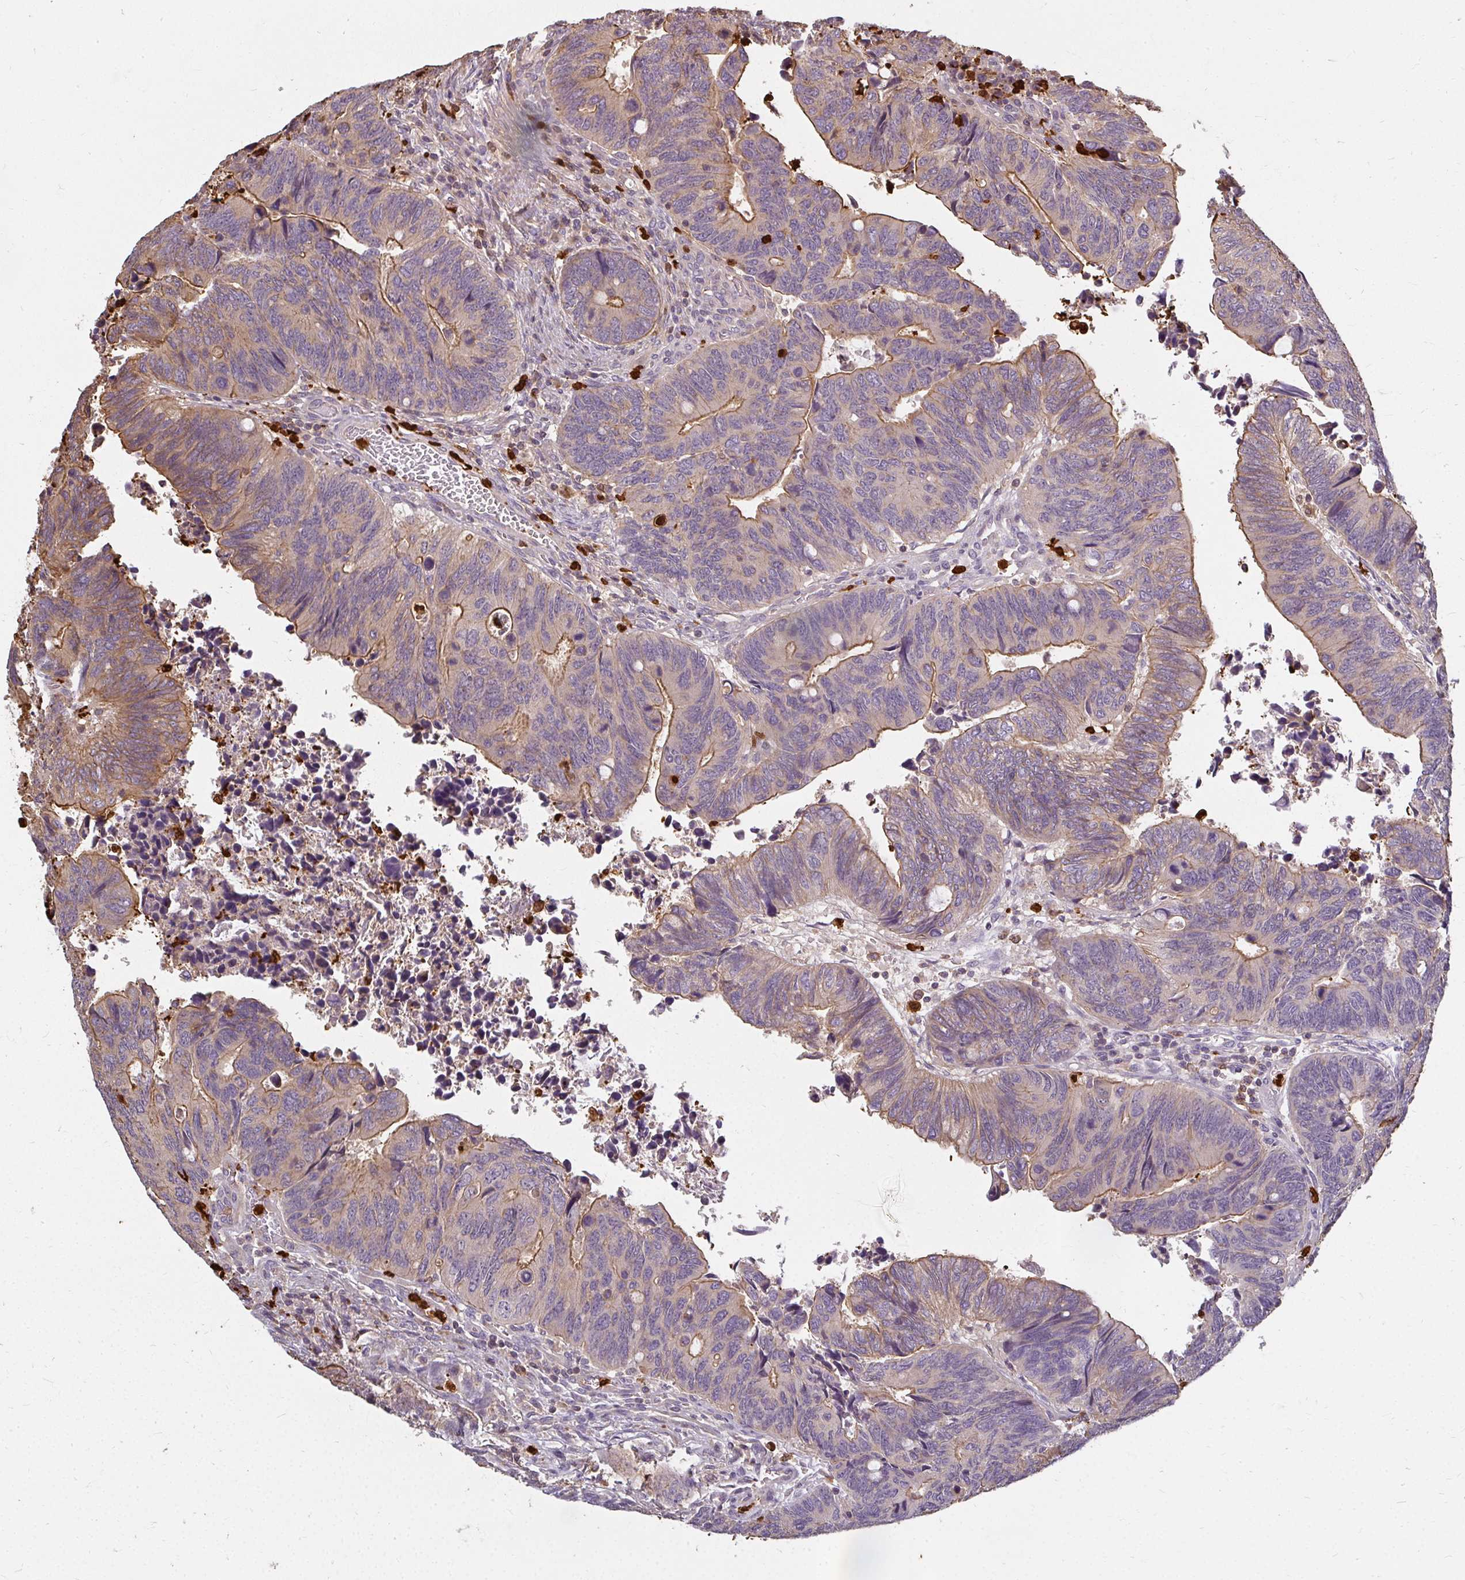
{"staining": {"intensity": "moderate", "quantity": "25%-75%", "location": "cytoplasmic/membranous"}, "tissue": "colorectal cancer", "cell_type": "Tumor cells", "image_type": "cancer", "snomed": [{"axis": "morphology", "description": "Adenocarcinoma, NOS"}, {"axis": "topography", "description": "Colon"}], "caption": "Immunohistochemistry staining of adenocarcinoma (colorectal), which demonstrates medium levels of moderate cytoplasmic/membranous positivity in approximately 25%-75% of tumor cells indicating moderate cytoplasmic/membranous protein expression. The staining was performed using DAB (3,3'-diaminobenzidine) (brown) for protein detection and nuclei were counterstained in hematoxylin (blue).", "gene": "CNTRL", "patient": {"sex": "male", "age": 87}}